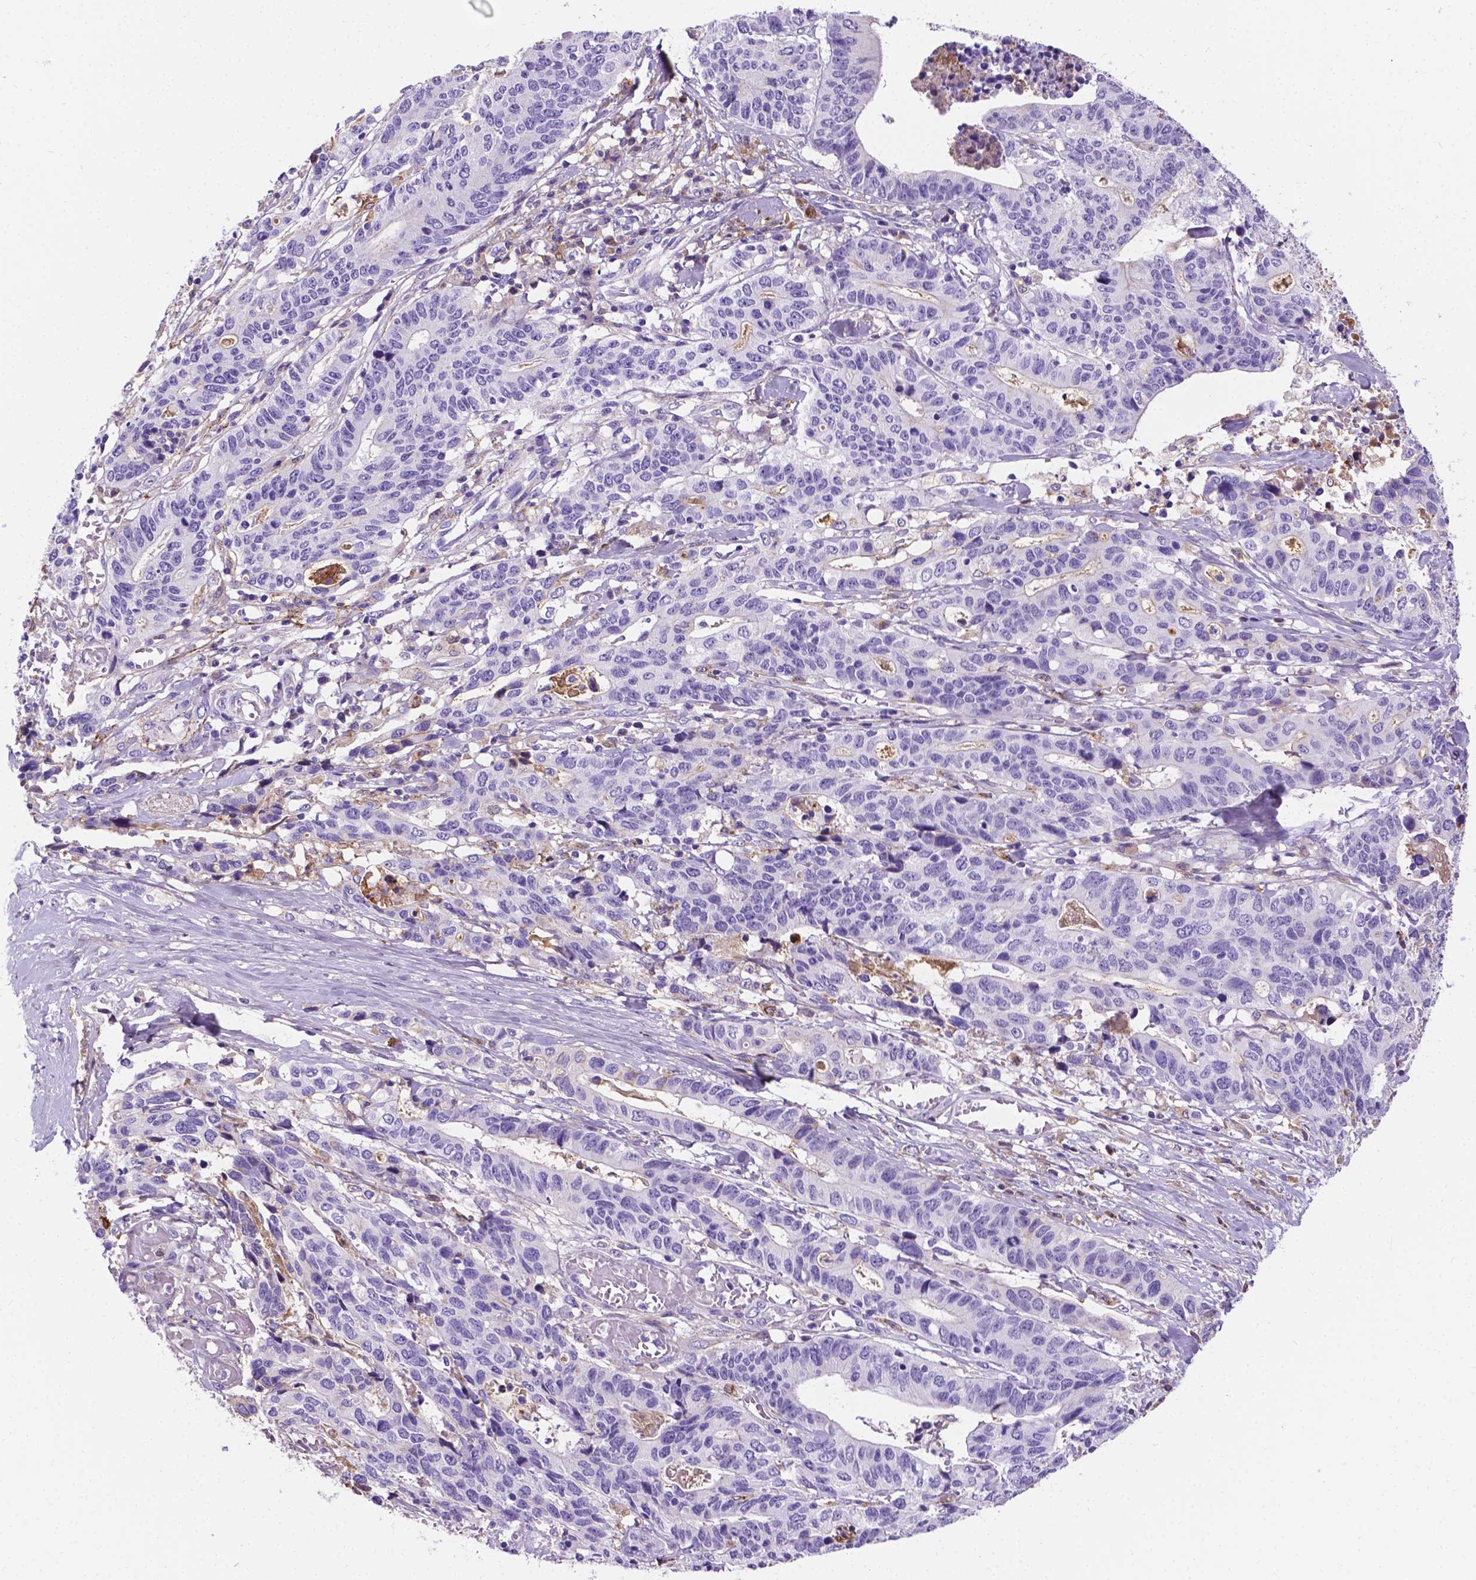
{"staining": {"intensity": "negative", "quantity": "none", "location": "none"}, "tissue": "stomach cancer", "cell_type": "Tumor cells", "image_type": "cancer", "snomed": [{"axis": "morphology", "description": "Adenocarcinoma, NOS"}, {"axis": "topography", "description": "Stomach, upper"}], "caption": "Immunohistochemistry of human stomach cancer (adenocarcinoma) reveals no expression in tumor cells. (Brightfield microscopy of DAB immunohistochemistry at high magnification).", "gene": "APOE", "patient": {"sex": "female", "age": 67}}